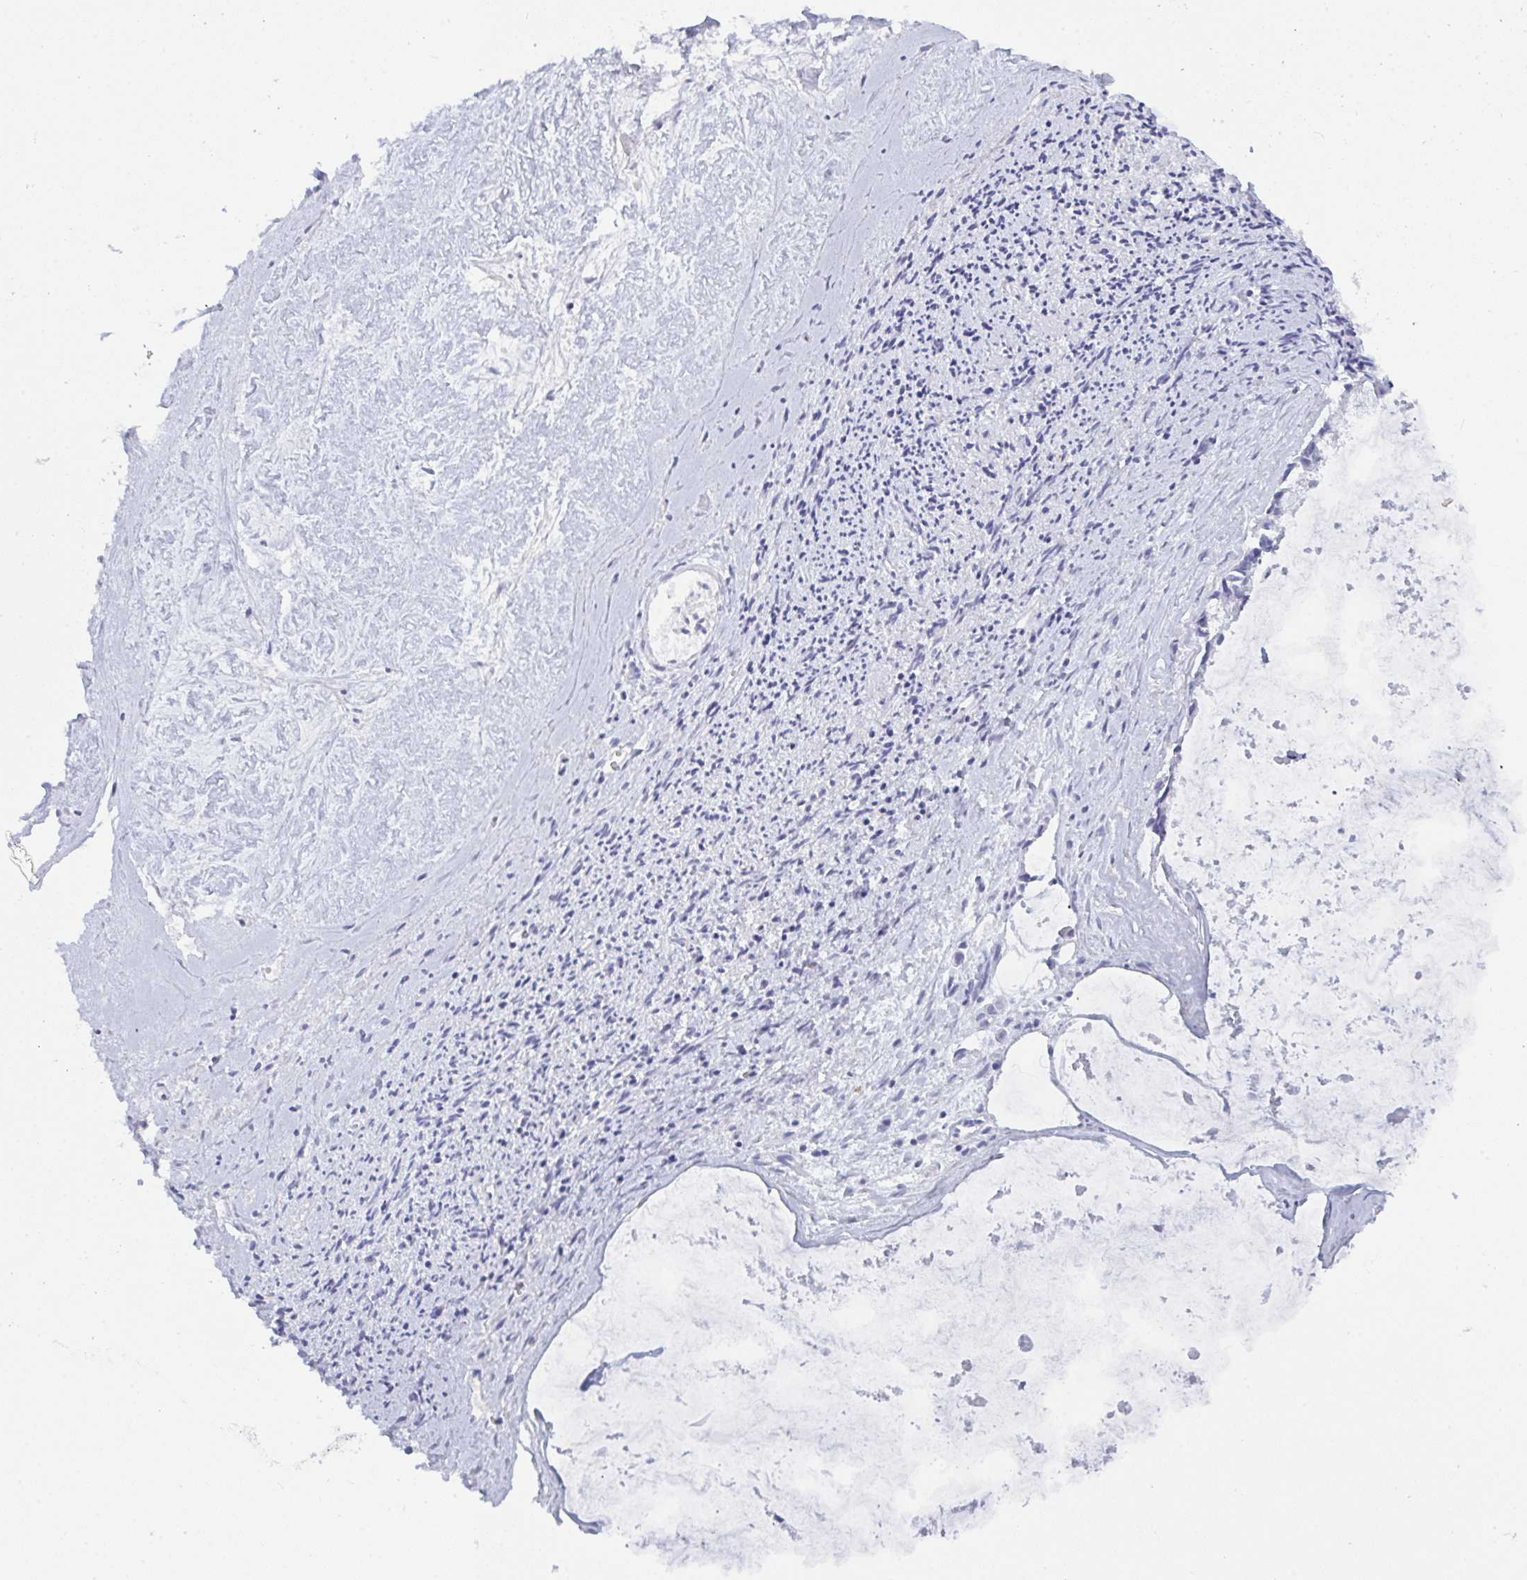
{"staining": {"intensity": "negative", "quantity": "none", "location": "none"}, "tissue": "ovarian cancer", "cell_type": "Tumor cells", "image_type": "cancer", "snomed": [{"axis": "morphology", "description": "Cystadenocarcinoma, mucinous, NOS"}, {"axis": "topography", "description": "Ovary"}], "caption": "The image shows no significant staining in tumor cells of ovarian cancer.", "gene": "PRDM9", "patient": {"sex": "female", "age": 90}}